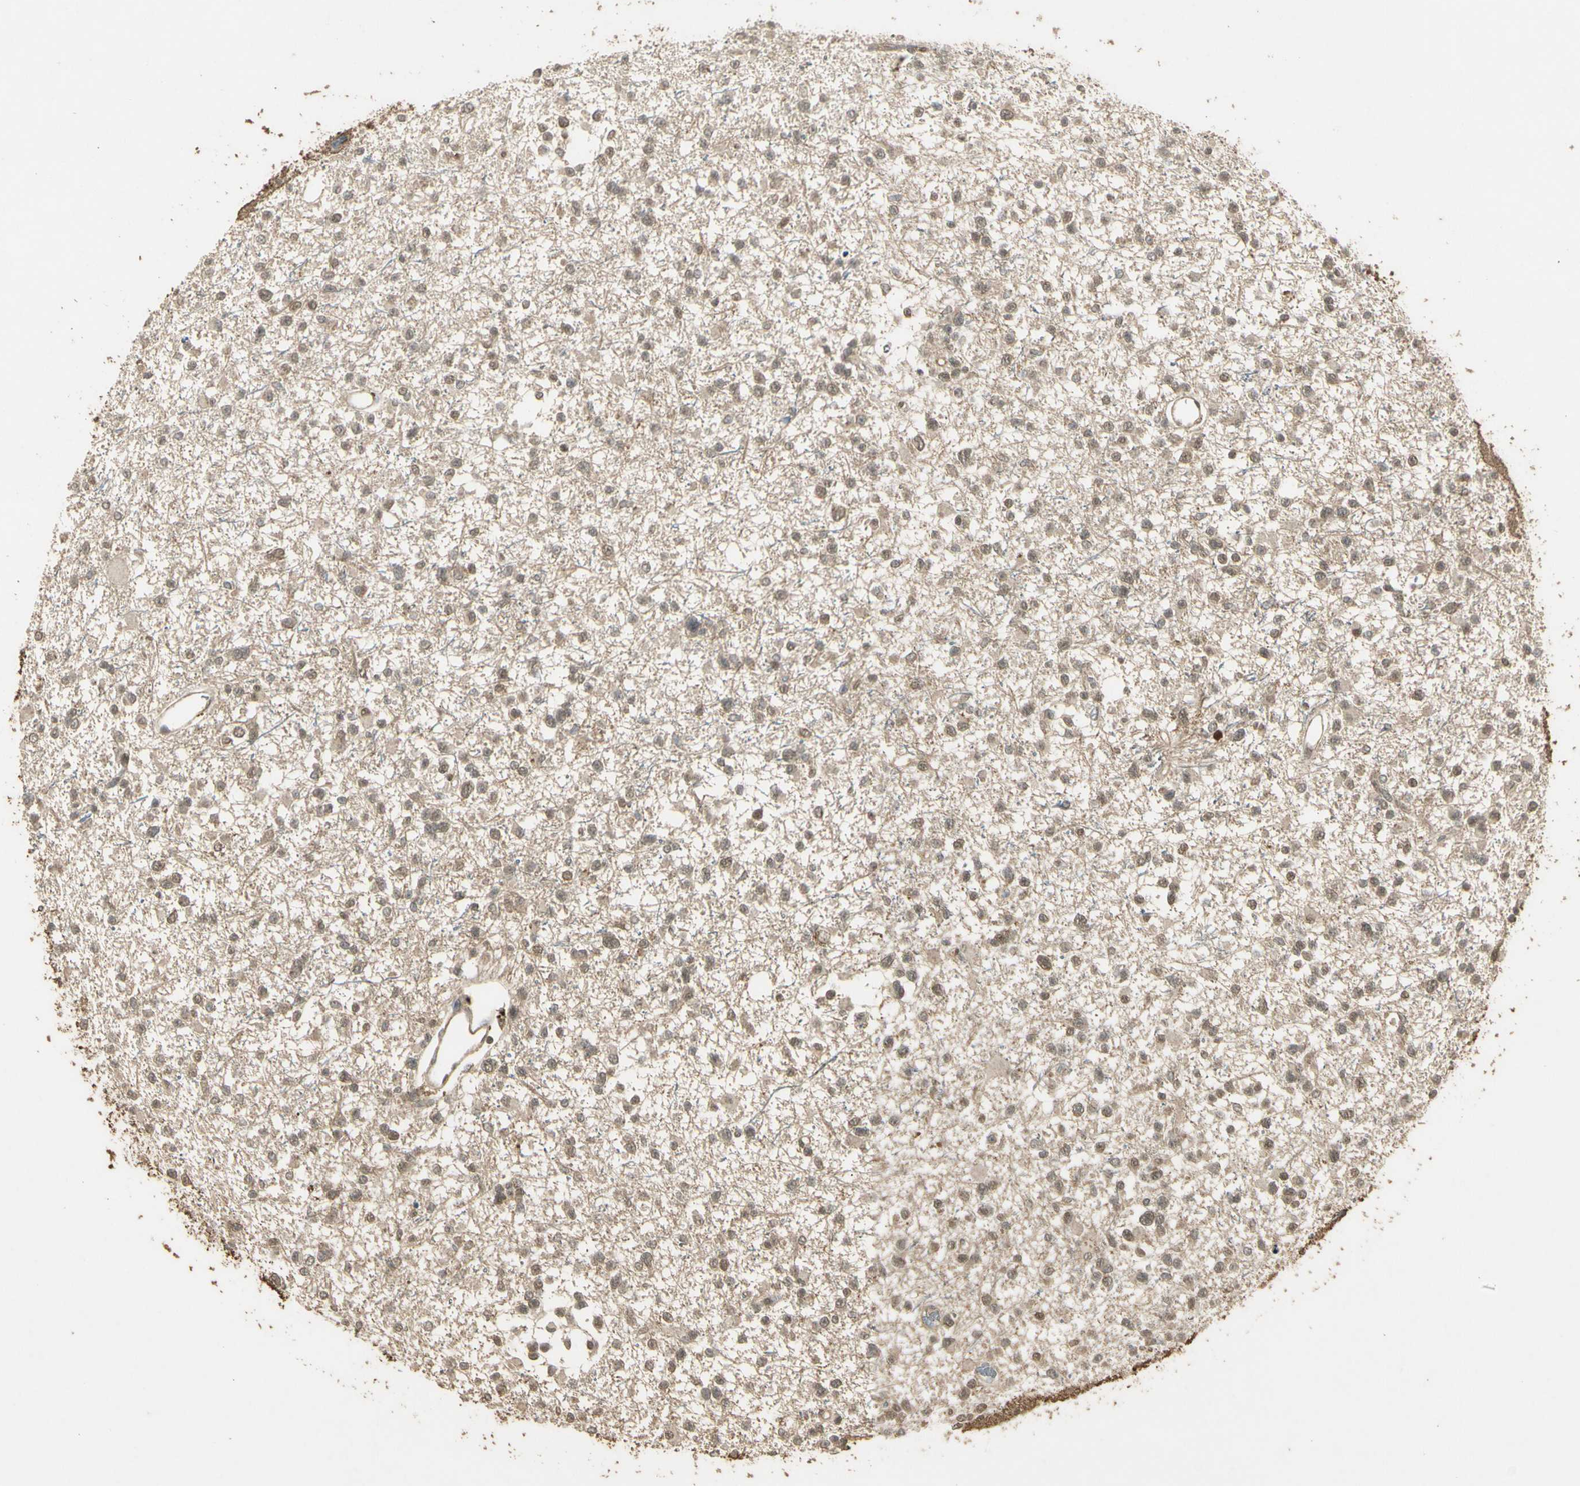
{"staining": {"intensity": "weak", "quantity": ">75%", "location": "nuclear"}, "tissue": "glioma", "cell_type": "Tumor cells", "image_type": "cancer", "snomed": [{"axis": "morphology", "description": "Glioma, malignant, Low grade"}, {"axis": "topography", "description": "Brain"}], "caption": "Glioma stained with a brown dye demonstrates weak nuclear positive staining in about >75% of tumor cells.", "gene": "GMEB2", "patient": {"sex": "female", "age": 22}}